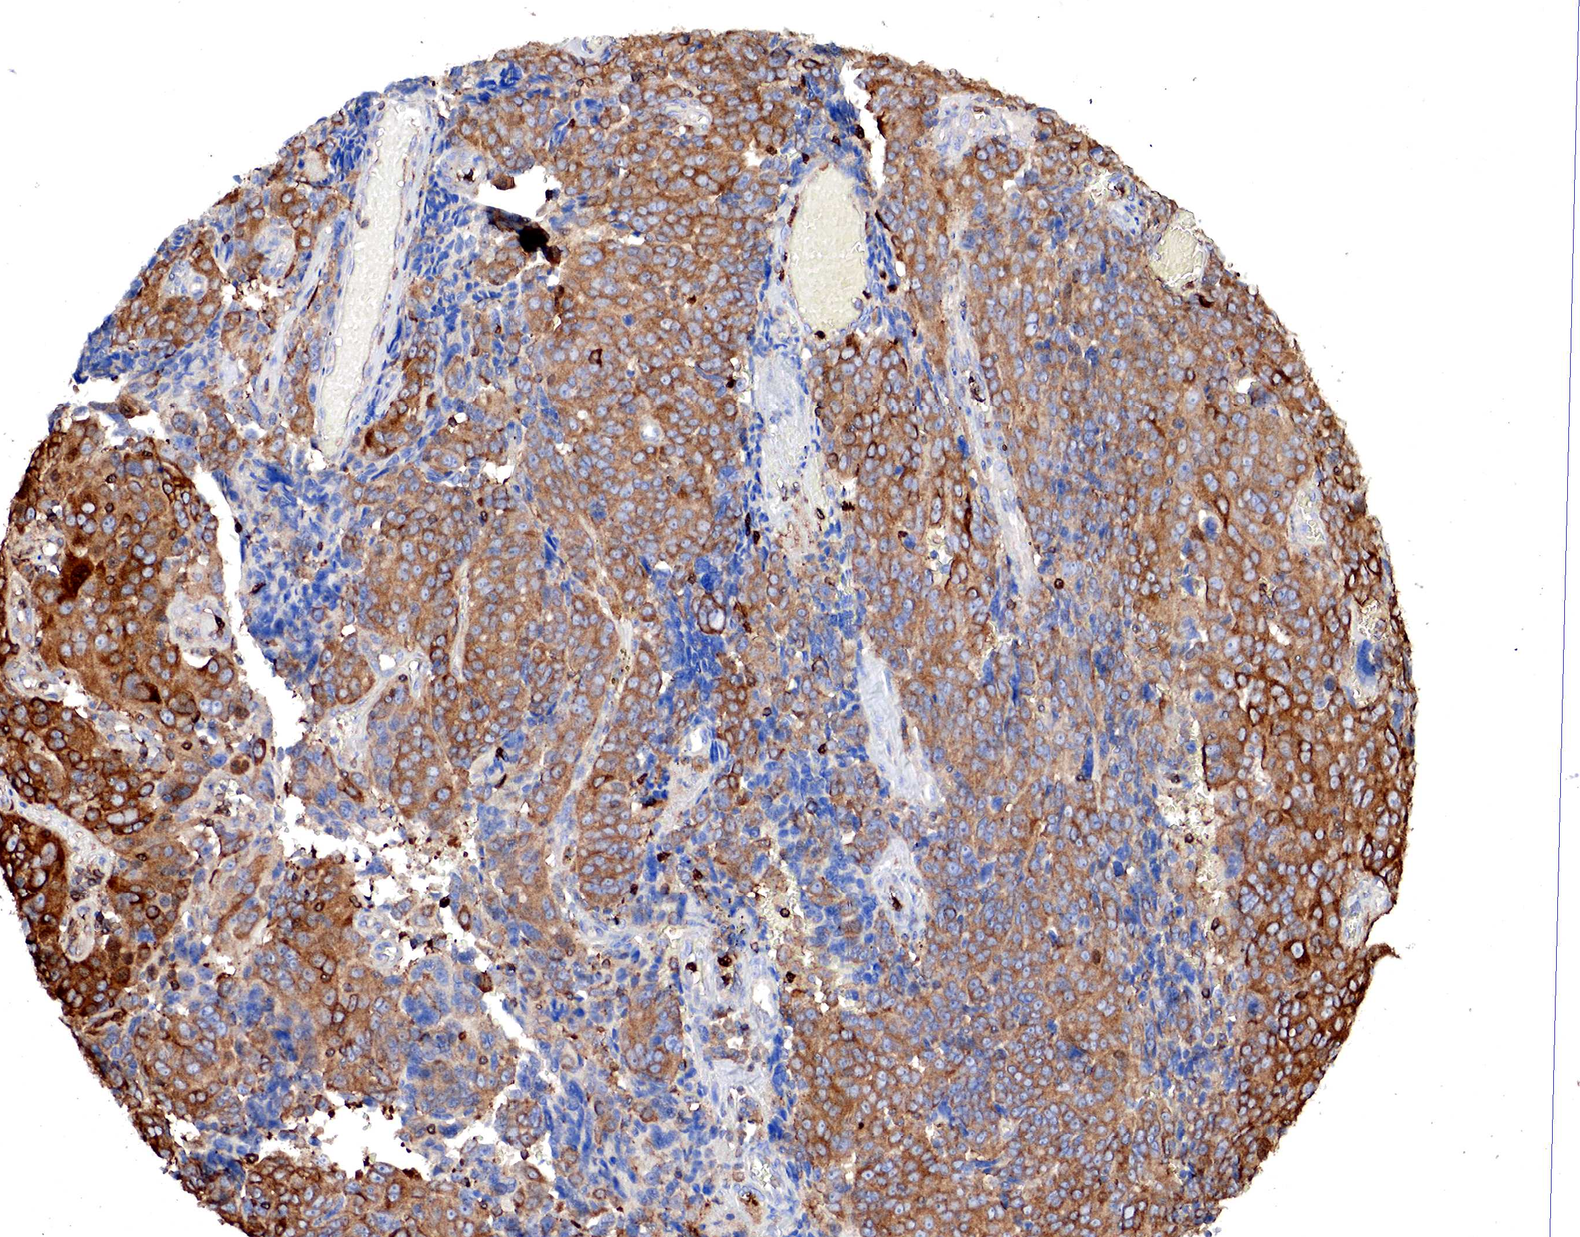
{"staining": {"intensity": "strong", "quantity": "25%-75%", "location": "cytoplasmic/membranous"}, "tissue": "ovarian cancer", "cell_type": "Tumor cells", "image_type": "cancer", "snomed": [{"axis": "morphology", "description": "Carcinoma, endometroid"}, {"axis": "topography", "description": "Ovary"}], "caption": "Immunohistochemical staining of human ovarian endometroid carcinoma reveals high levels of strong cytoplasmic/membranous expression in approximately 25%-75% of tumor cells.", "gene": "G6PD", "patient": {"sex": "female", "age": 75}}